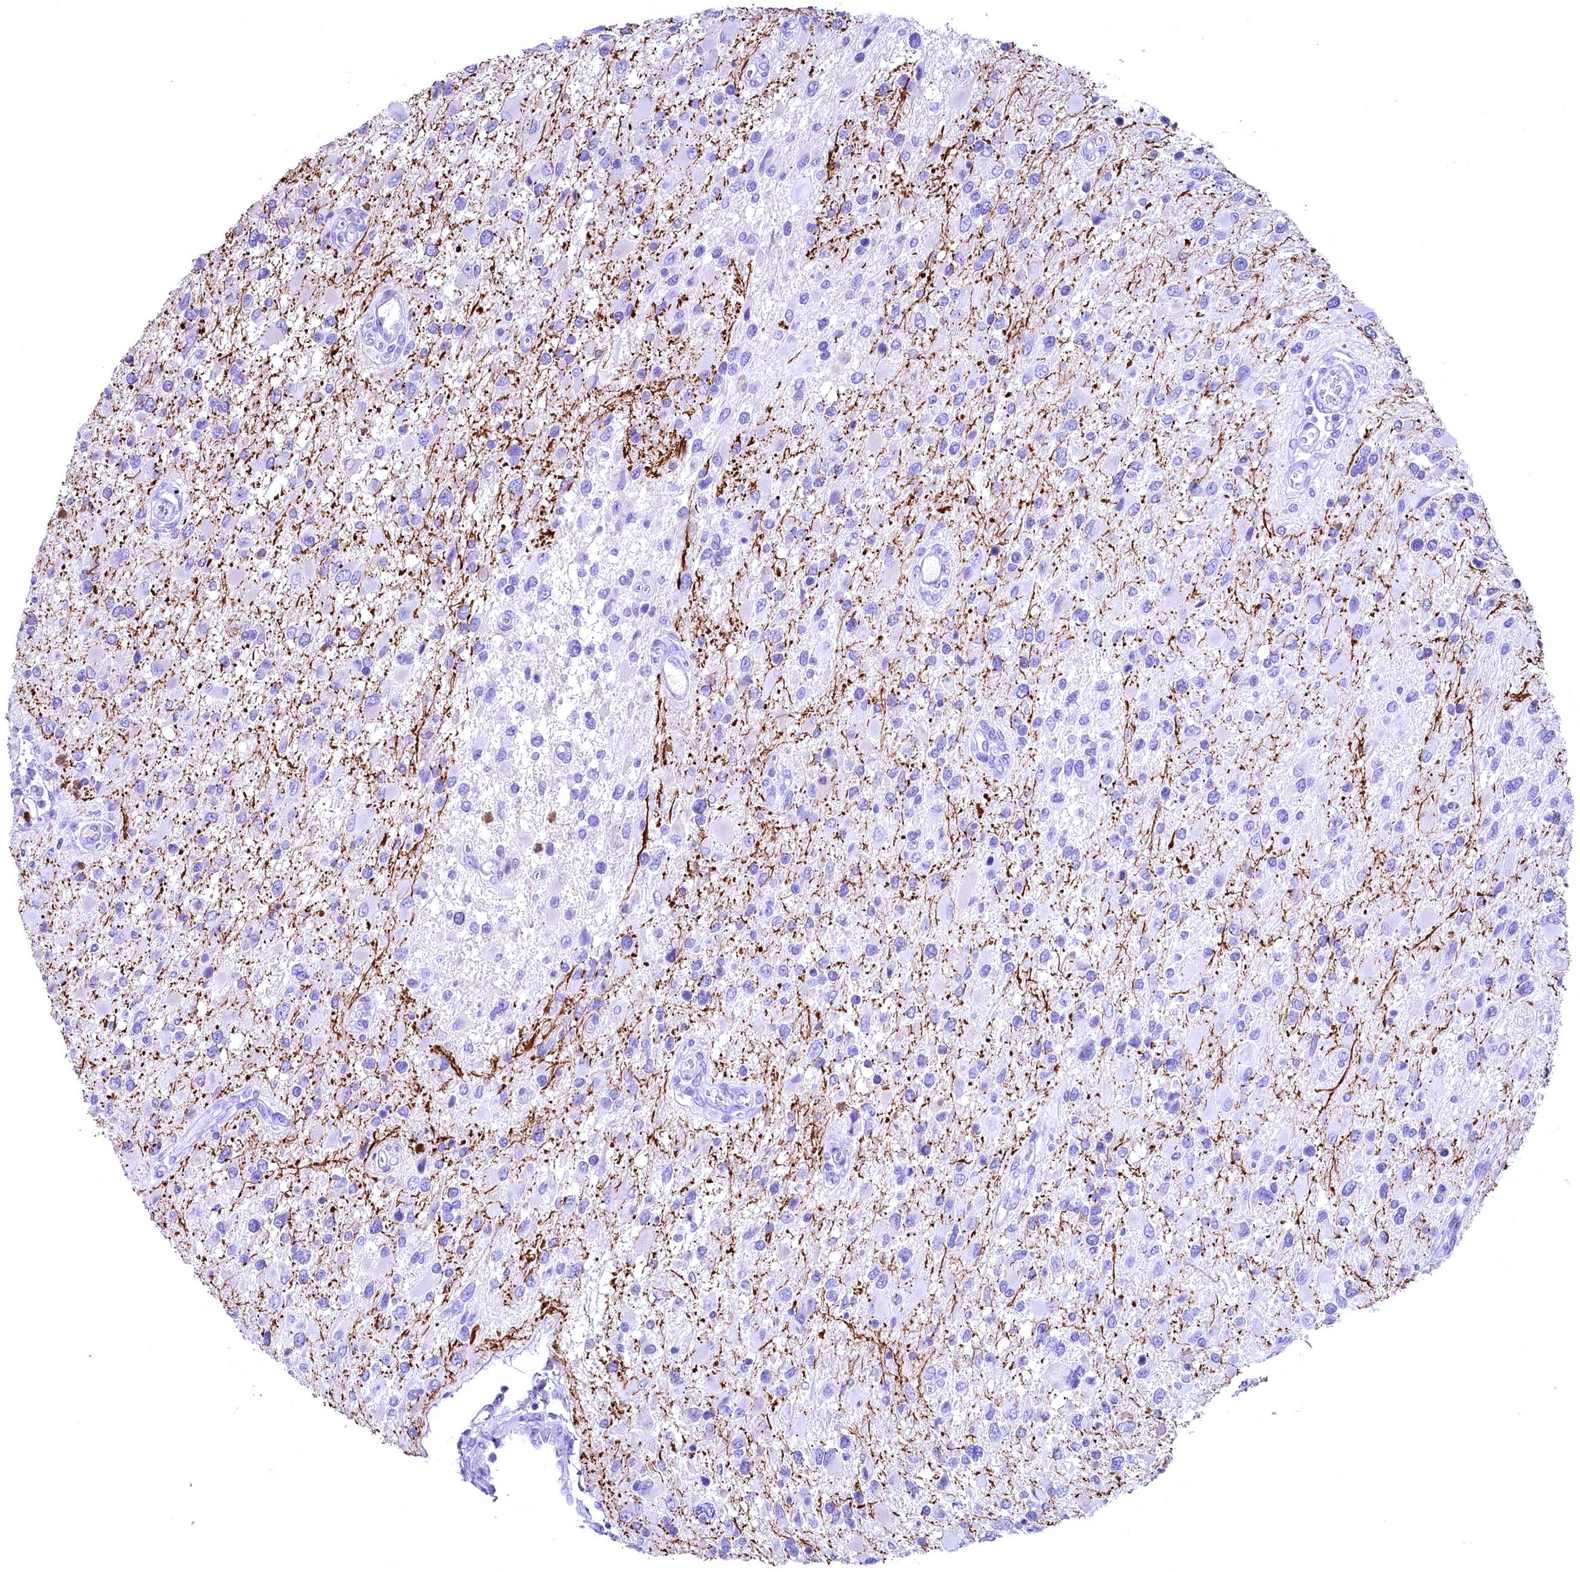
{"staining": {"intensity": "negative", "quantity": "none", "location": "none"}, "tissue": "glioma", "cell_type": "Tumor cells", "image_type": "cancer", "snomed": [{"axis": "morphology", "description": "Glioma, malignant, High grade"}, {"axis": "topography", "description": "Brain"}], "caption": "DAB (3,3'-diaminobenzidine) immunohistochemical staining of human malignant glioma (high-grade) reveals no significant positivity in tumor cells.", "gene": "SKIDA1", "patient": {"sex": "male", "age": 53}}